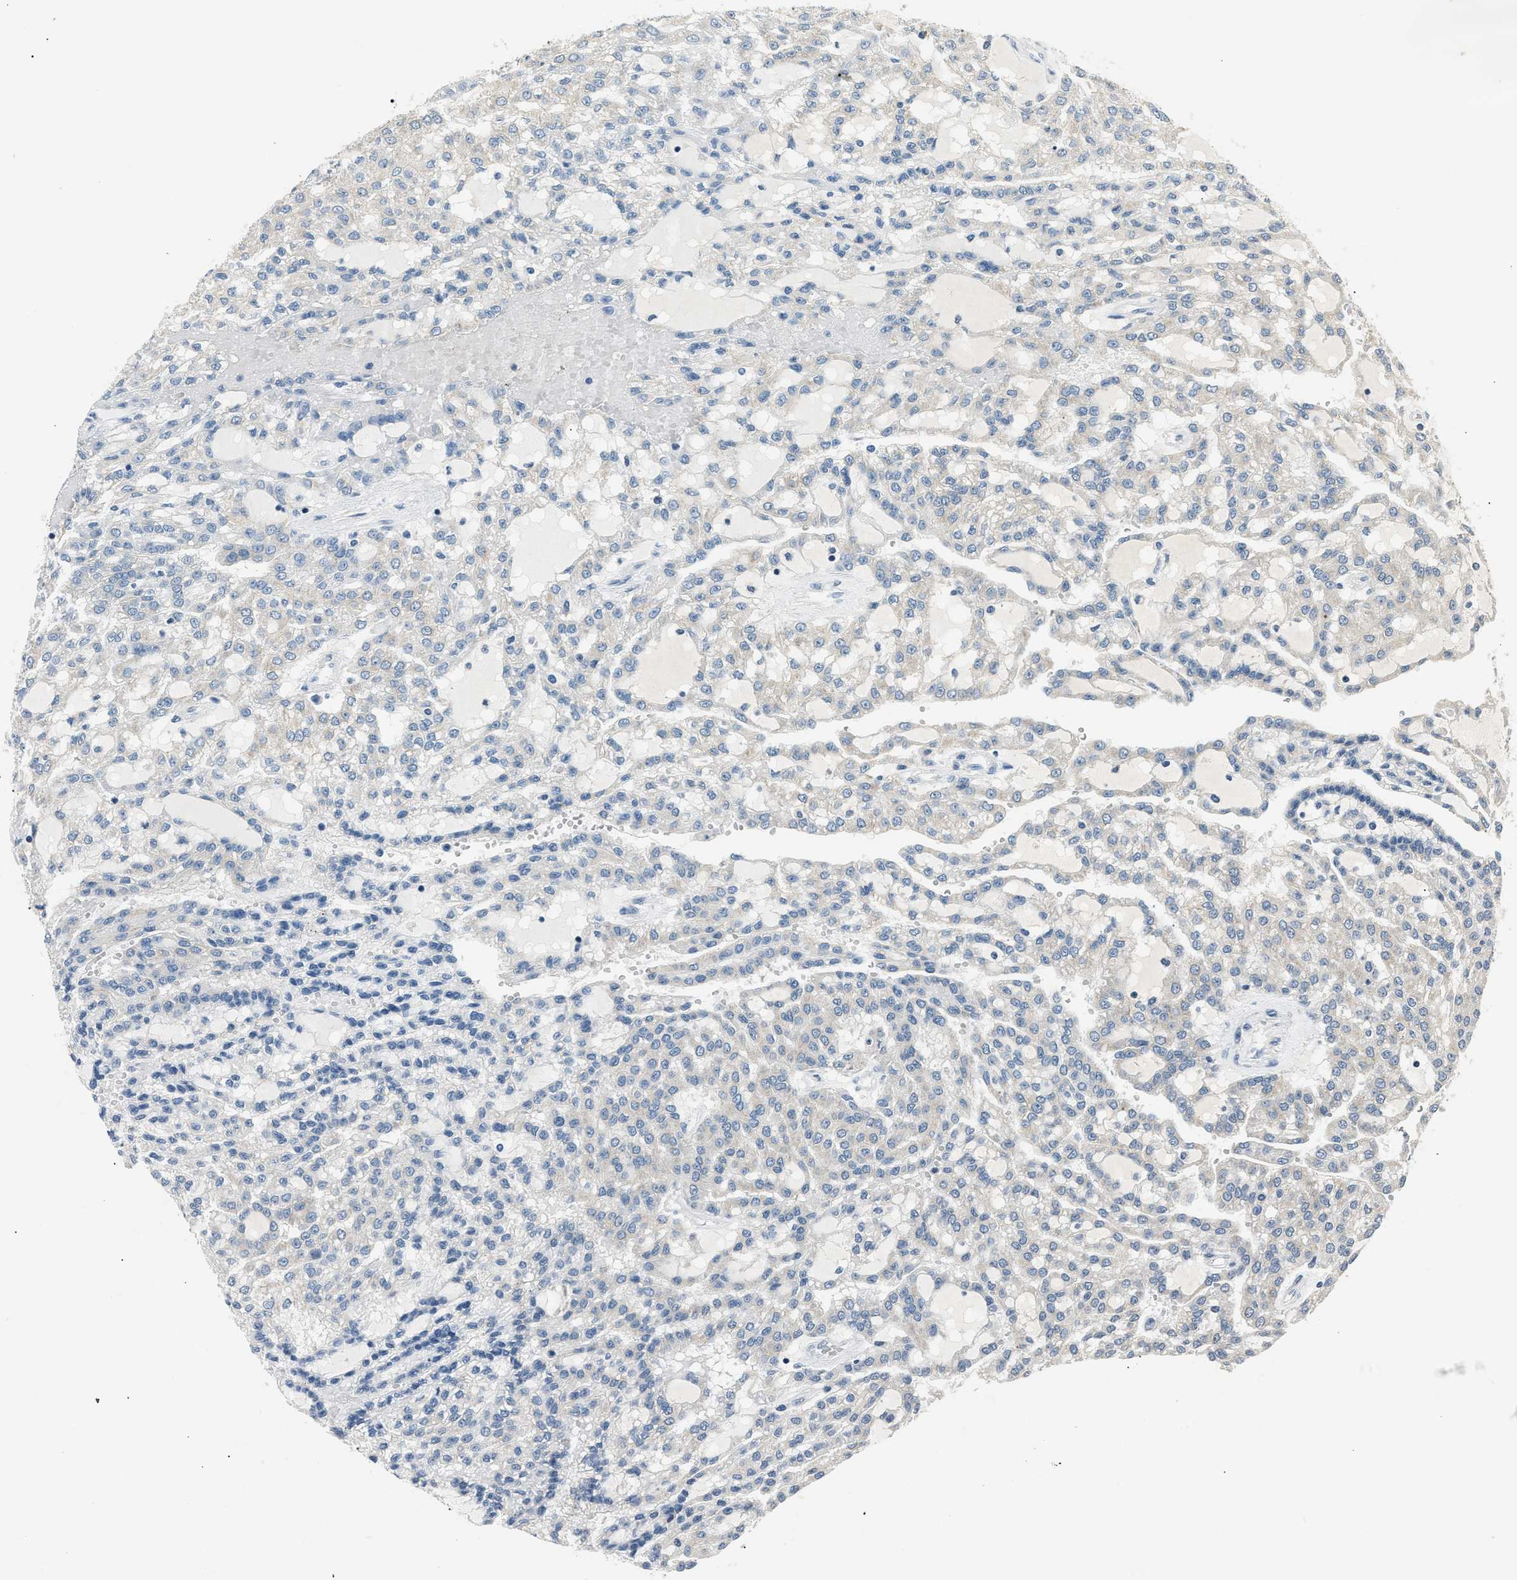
{"staining": {"intensity": "negative", "quantity": "none", "location": "none"}, "tissue": "renal cancer", "cell_type": "Tumor cells", "image_type": "cancer", "snomed": [{"axis": "morphology", "description": "Adenocarcinoma, NOS"}, {"axis": "topography", "description": "Kidney"}], "caption": "Tumor cells show no significant protein positivity in renal cancer.", "gene": "INHA", "patient": {"sex": "male", "age": 63}}